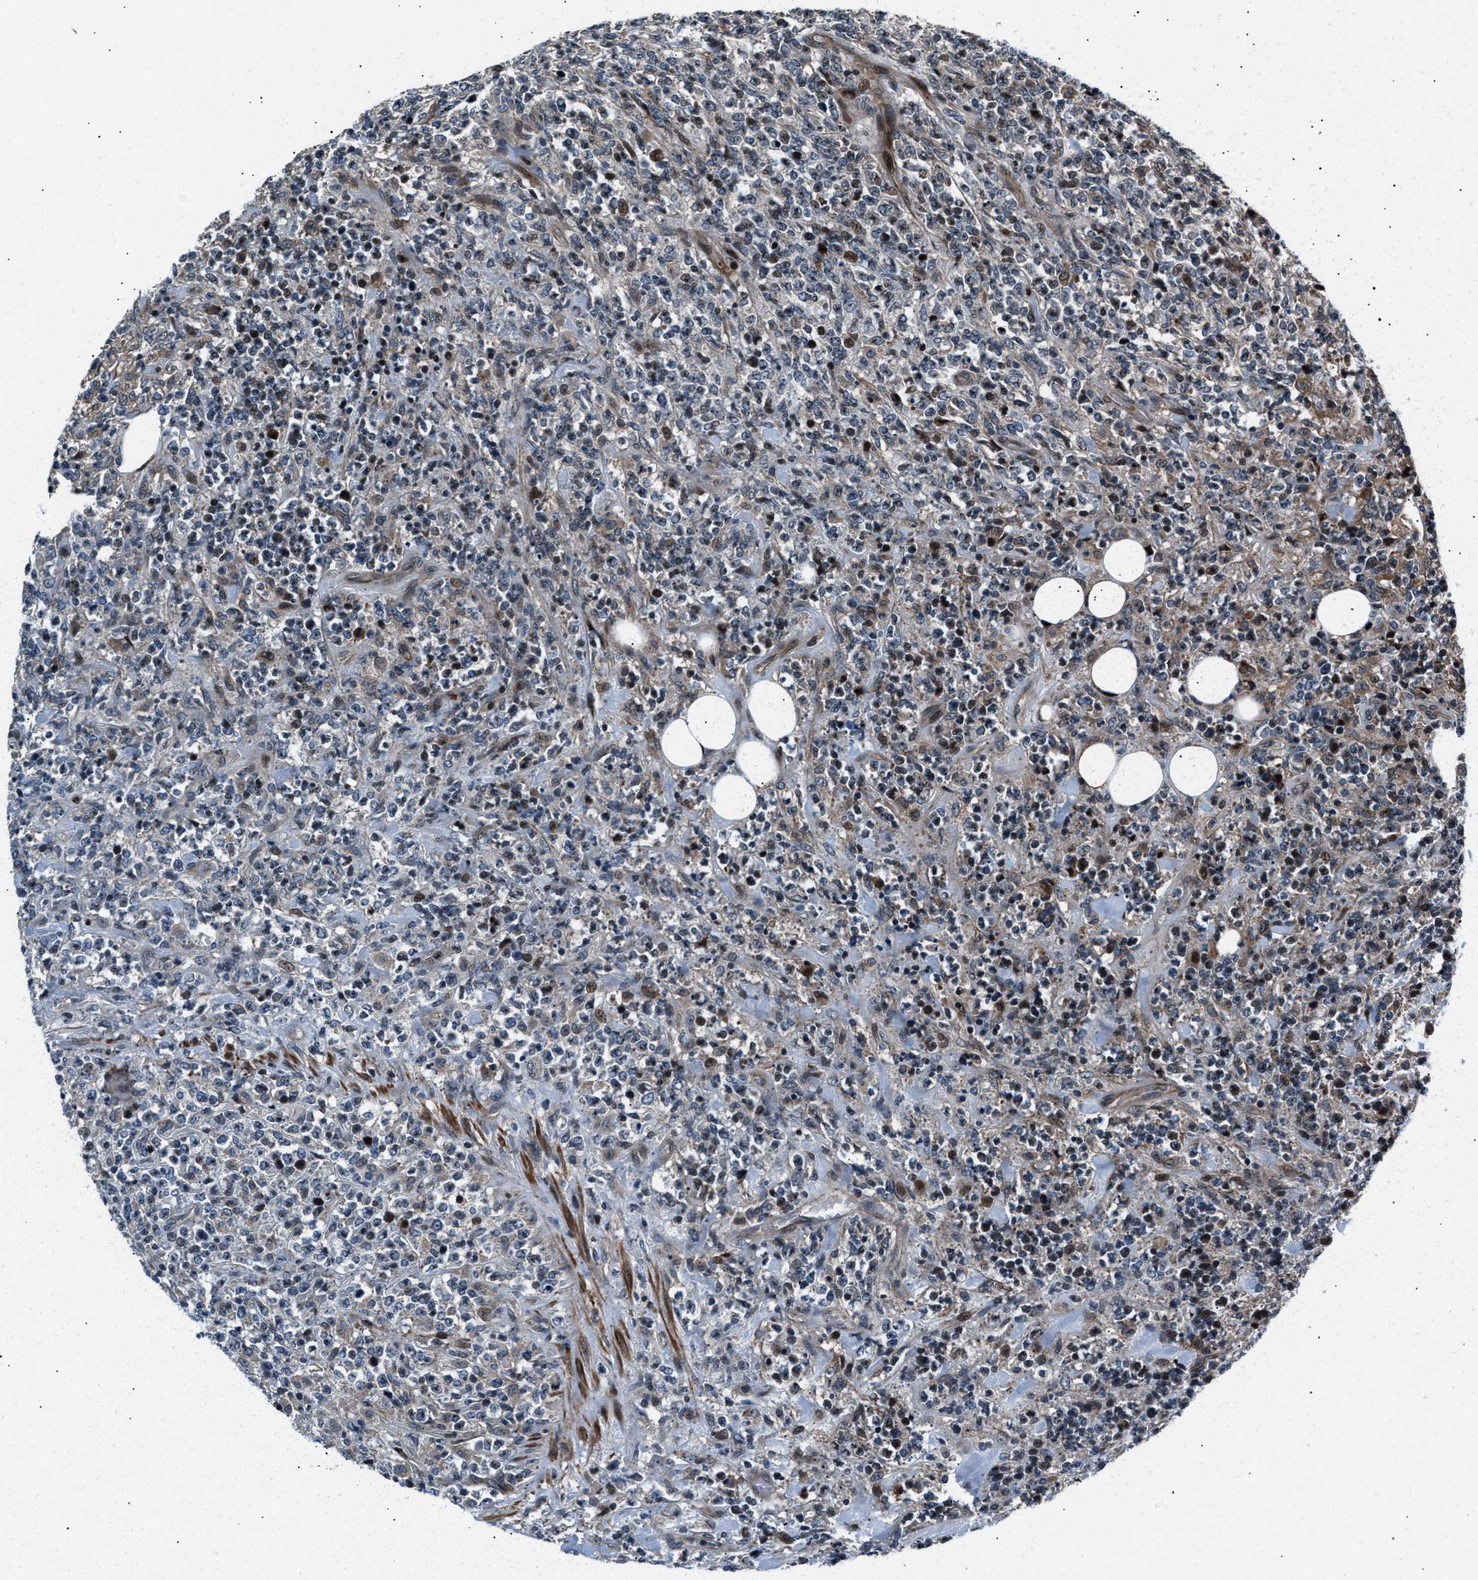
{"staining": {"intensity": "weak", "quantity": "<25%", "location": "nuclear"}, "tissue": "lymphoma", "cell_type": "Tumor cells", "image_type": "cancer", "snomed": [{"axis": "morphology", "description": "Malignant lymphoma, non-Hodgkin's type, High grade"}, {"axis": "topography", "description": "Soft tissue"}], "caption": "The image displays no staining of tumor cells in high-grade malignant lymphoma, non-Hodgkin's type. (Immunohistochemistry, brightfield microscopy, high magnification).", "gene": "DYNC2I1", "patient": {"sex": "male", "age": 18}}